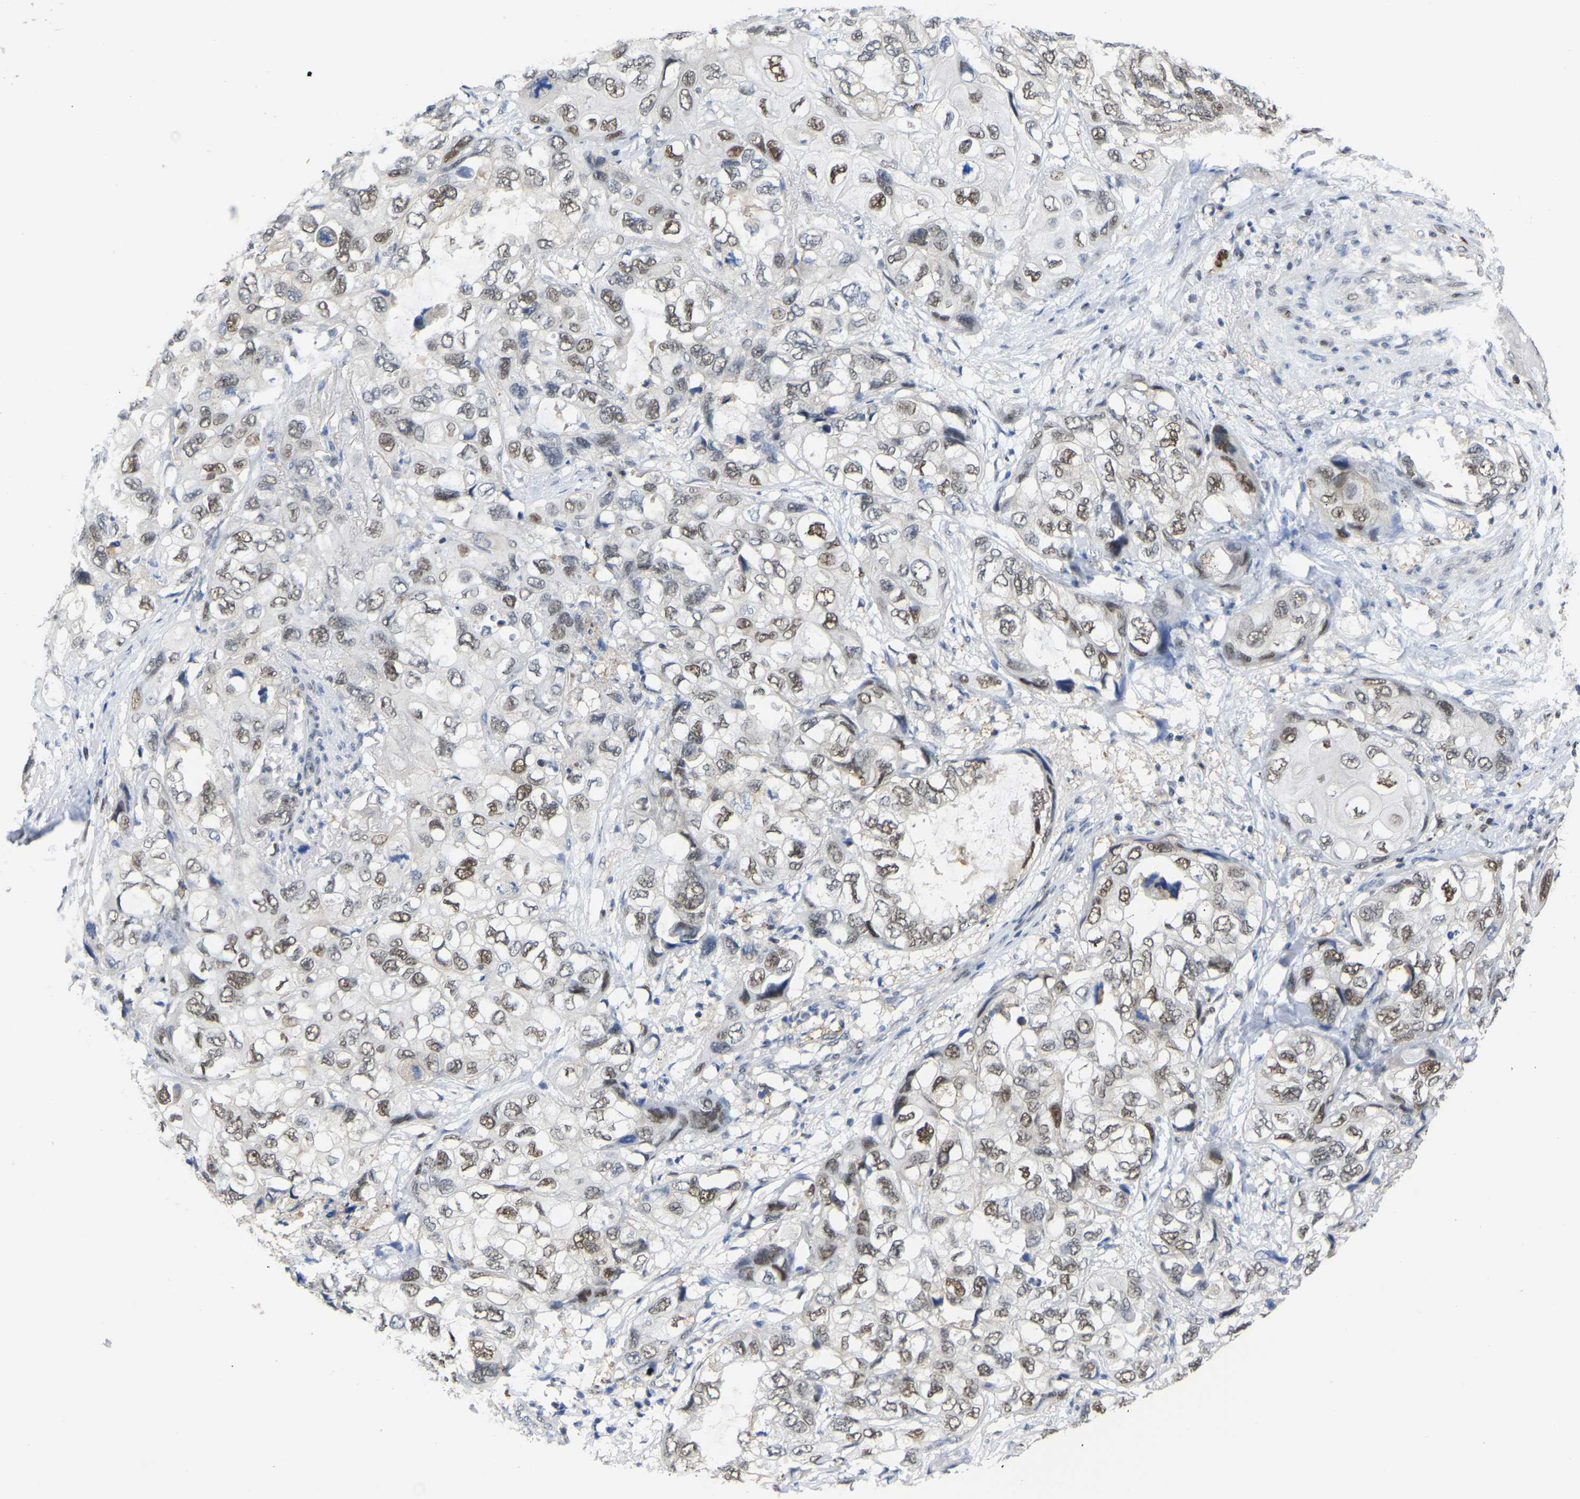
{"staining": {"intensity": "strong", "quantity": "25%-75%", "location": "nuclear"}, "tissue": "lung cancer", "cell_type": "Tumor cells", "image_type": "cancer", "snomed": [{"axis": "morphology", "description": "Squamous cell carcinoma, NOS"}, {"axis": "topography", "description": "Lung"}], "caption": "Immunohistochemical staining of squamous cell carcinoma (lung) shows high levels of strong nuclear protein expression in about 25%-75% of tumor cells. (Brightfield microscopy of DAB IHC at high magnification).", "gene": "KLRG2", "patient": {"sex": "female", "age": 73}}